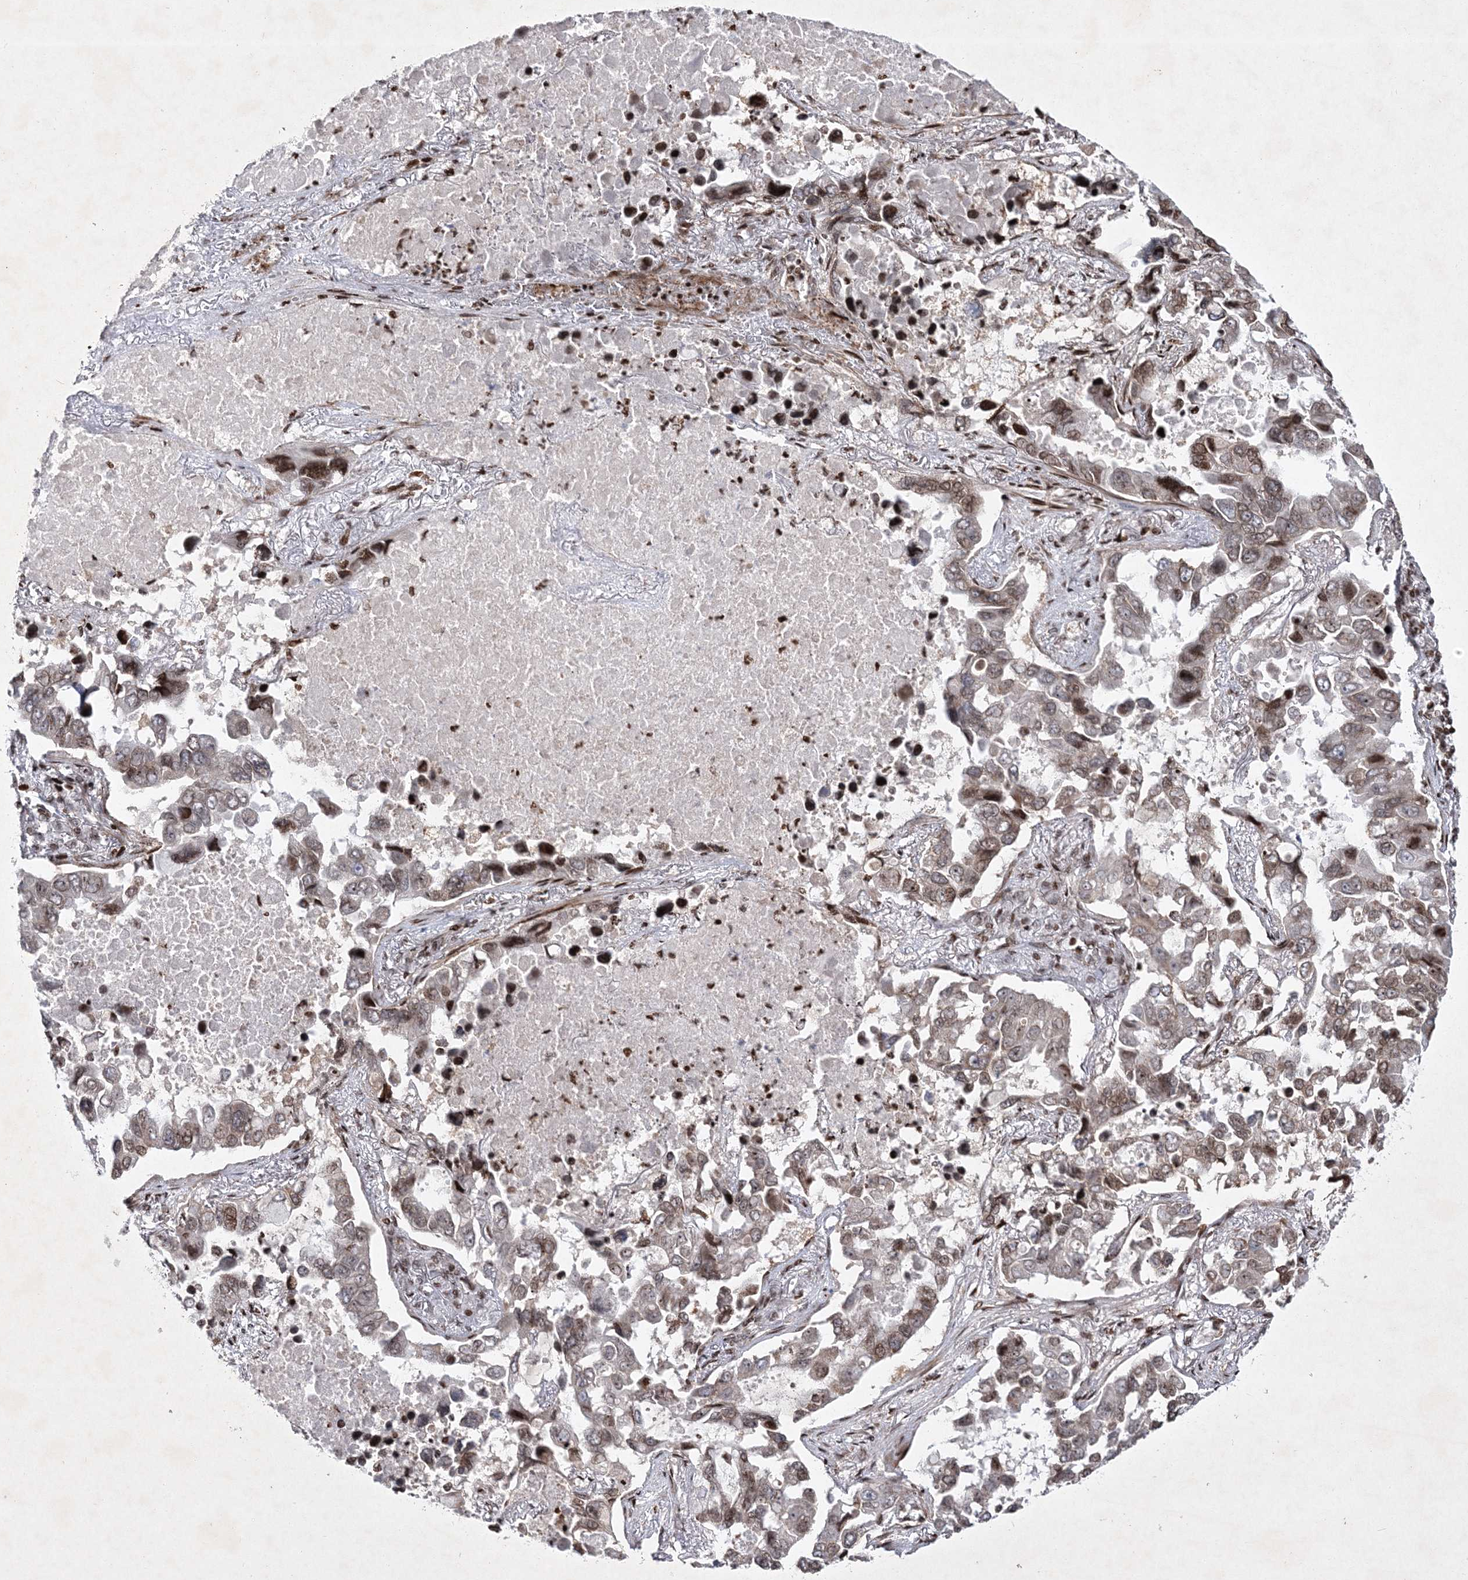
{"staining": {"intensity": "weak", "quantity": ">75%", "location": "nuclear"}, "tissue": "lung cancer", "cell_type": "Tumor cells", "image_type": "cancer", "snomed": [{"axis": "morphology", "description": "Adenocarcinoma, NOS"}, {"axis": "topography", "description": "Lung"}], "caption": "Immunohistochemical staining of human lung cancer (adenocarcinoma) exhibits weak nuclear protein positivity in approximately >75% of tumor cells. (Stains: DAB in brown, nuclei in blue, Microscopy: brightfield microscopy at high magnification).", "gene": "SMIM29", "patient": {"sex": "male", "age": 64}}